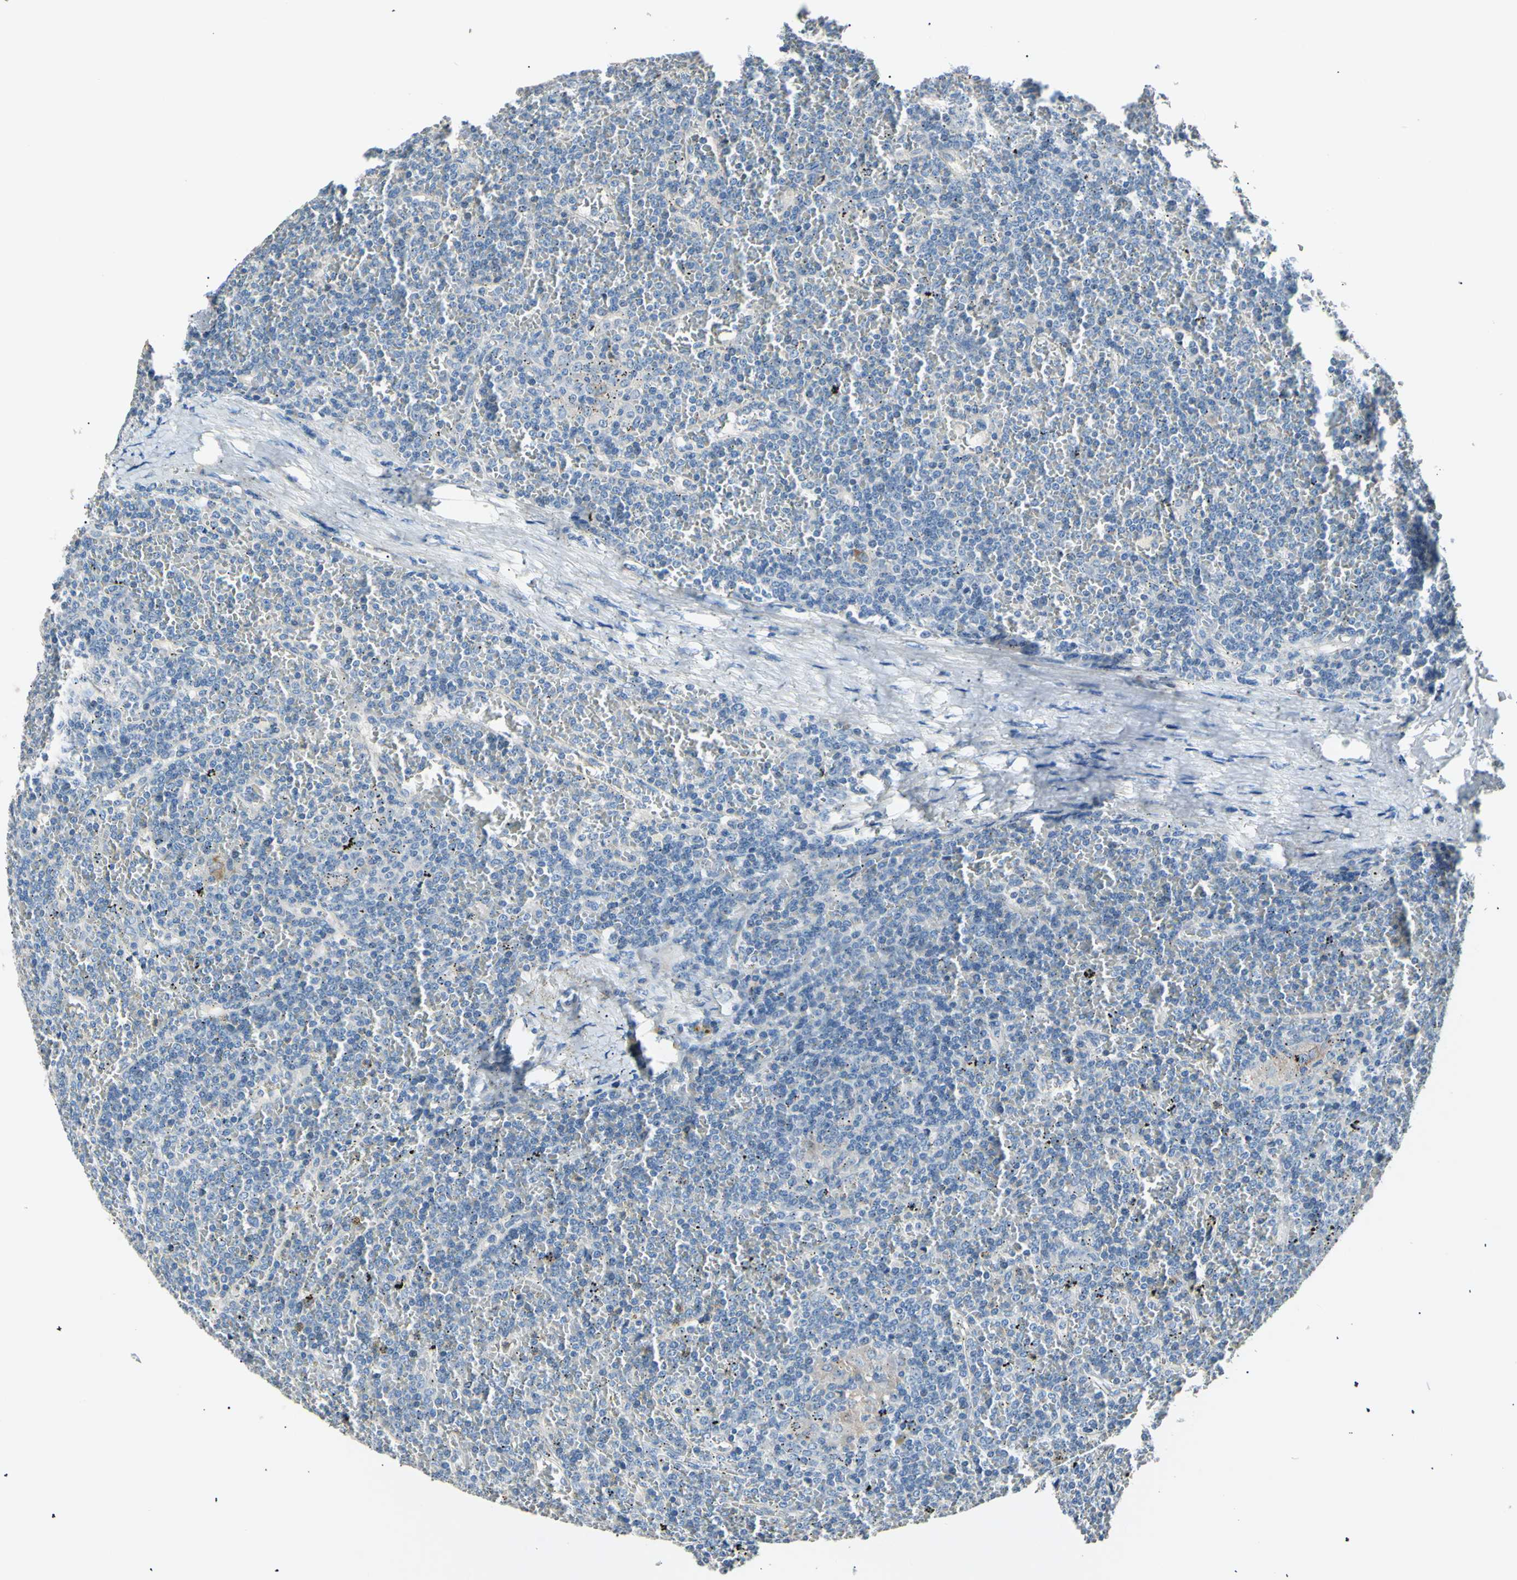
{"staining": {"intensity": "negative", "quantity": "none", "location": "none"}, "tissue": "lymphoma", "cell_type": "Tumor cells", "image_type": "cancer", "snomed": [{"axis": "morphology", "description": "Malignant lymphoma, non-Hodgkin's type, Low grade"}, {"axis": "topography", "description": "Spleen"}], "caption": "This is an immunohistochemistry (IHC) histopathology image of low-grade malignant lymphoma, non-Hodgkin's type. There is no staining in tumor cells.", "gene": "LDLR", "patient": {"sex": "female", "age": 19}}